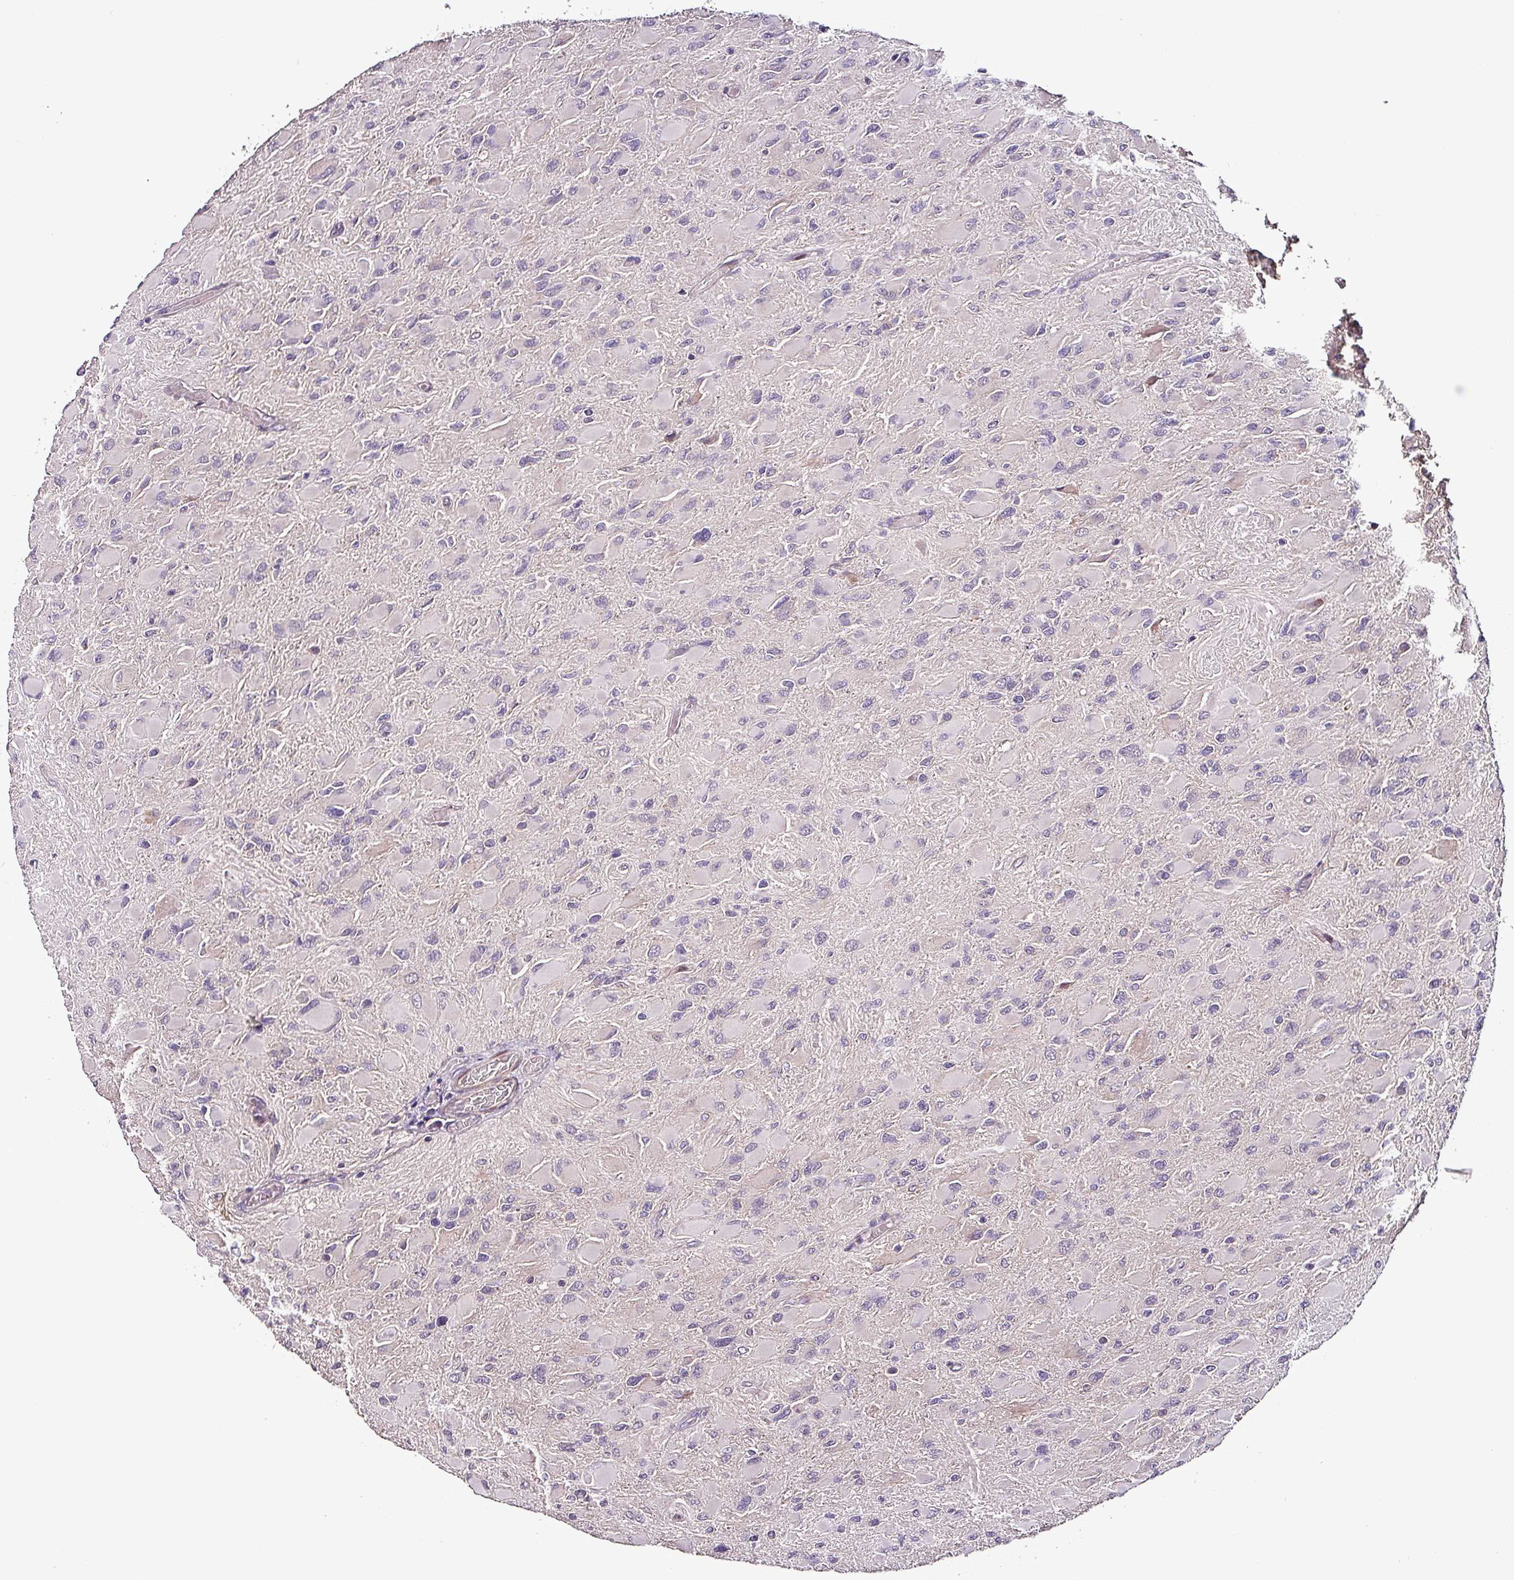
{"staining": {"intensity": "negative", "quantity": "none", "location": "none"}, "tissue": "glioma", "cell_type": "Tumor cells", "image_type": "cancer", "snomed": [{"axis": "morphology", "description": "Glioma, malignant, High grade"}, {"axis": "topography", "description": "Cerebral cortex"}], "caption": "Immunohistochemical staining of malignant high-grade glioma displays no significant positivity in tumor cells.", "gene": "GRAPL", "patient": {"sex": "female", "age": 36}}